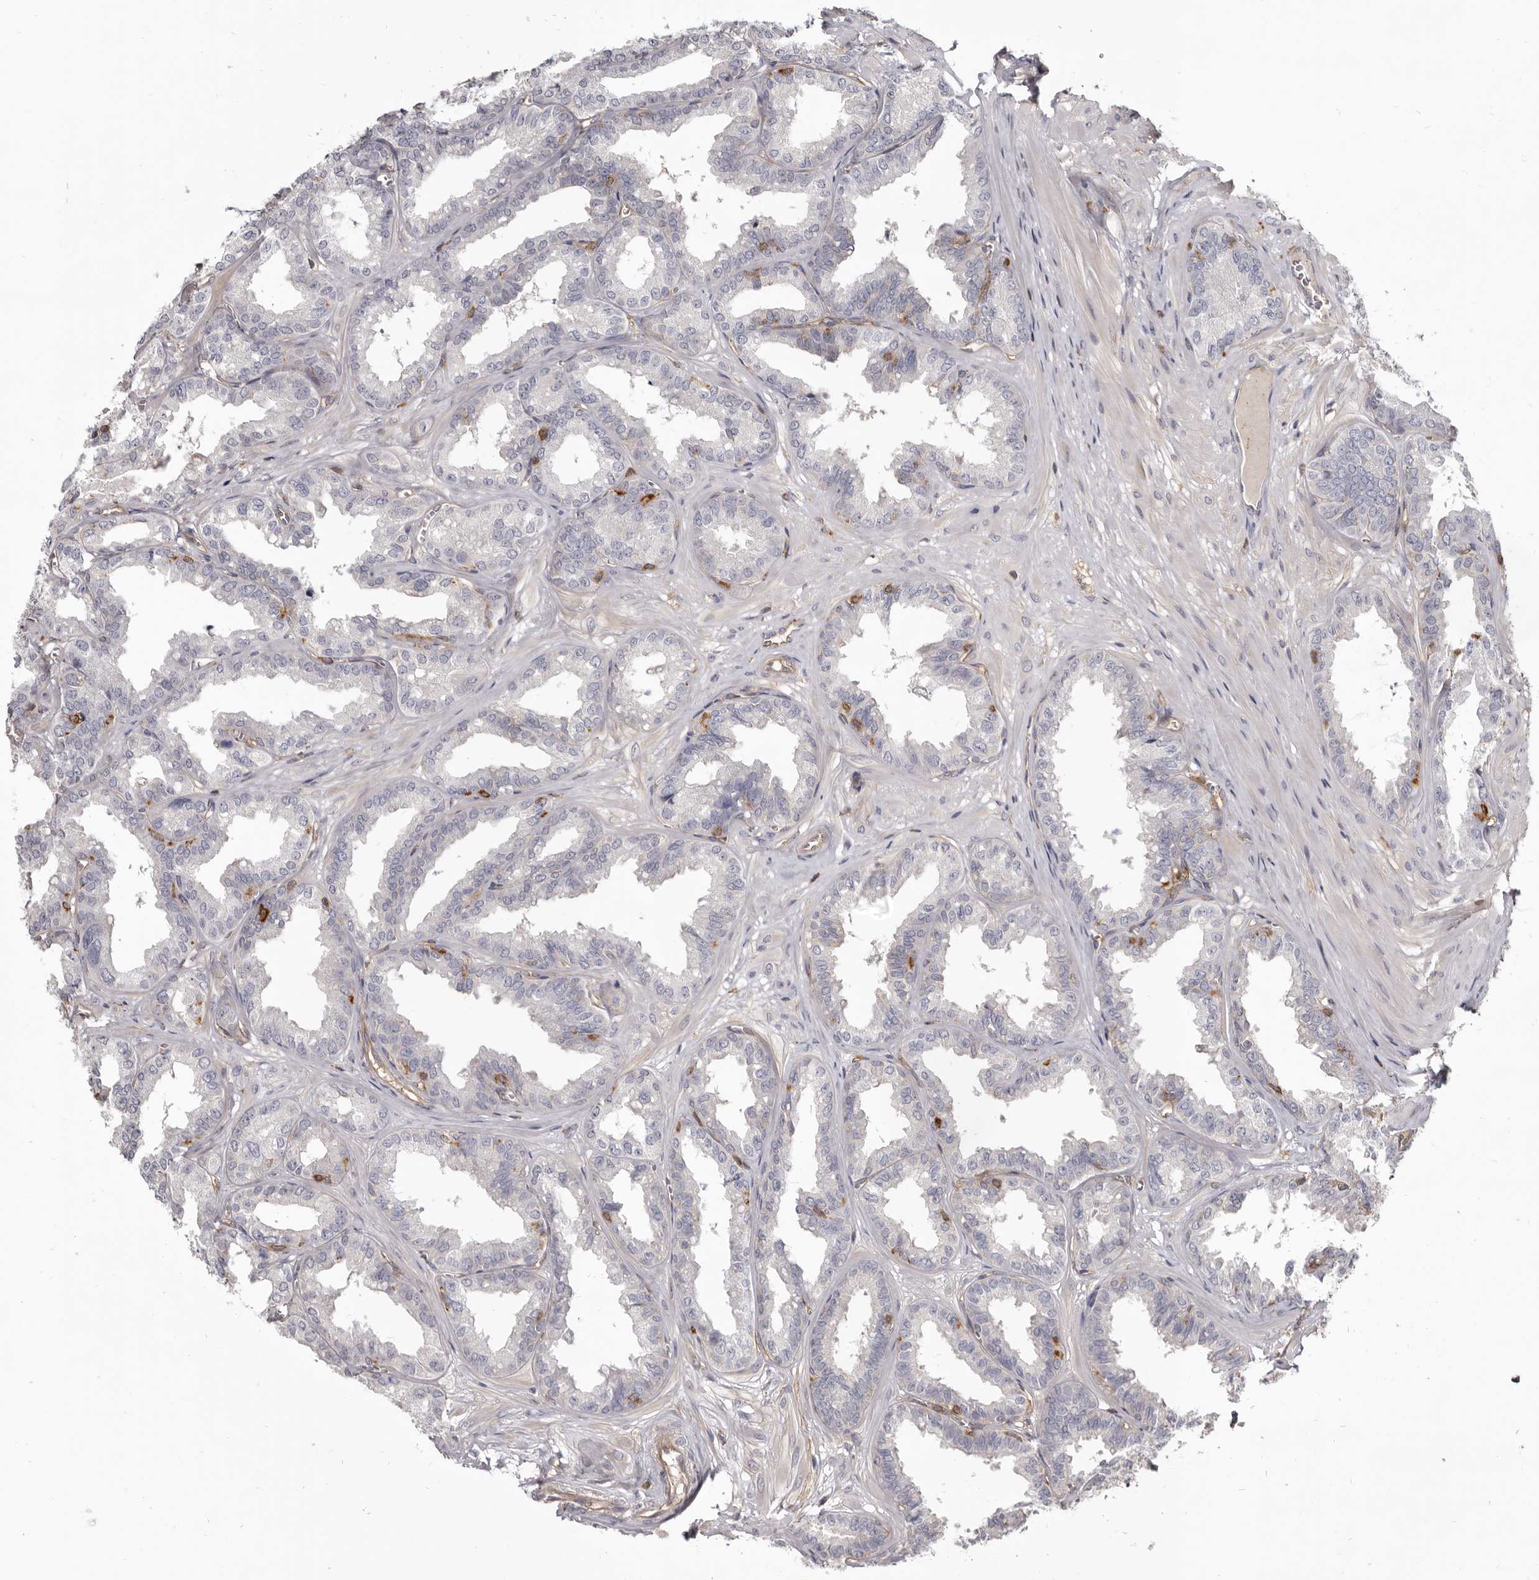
{"staining": {"intensity": "negative", "quantity": "none", "location": "none"}, "tissue": "seminal vesicle", "cell_type": "Glandular cells", "image_type": "normal", "snomed": [{"axis": "morphology", "description": "Normal tissue, NOS"}, {"axis": "topography", "description": "Prostate"}, {"axis": "topography", "description": "Seminal veicle"}], "caption": "This is an immunohistochemistry (IHC) histopathology image of unremarkable human seminal vesicle. There is no expression in glandular cells.", "gene": "CBL", "patient": {"sex": "male", "age": 51}}